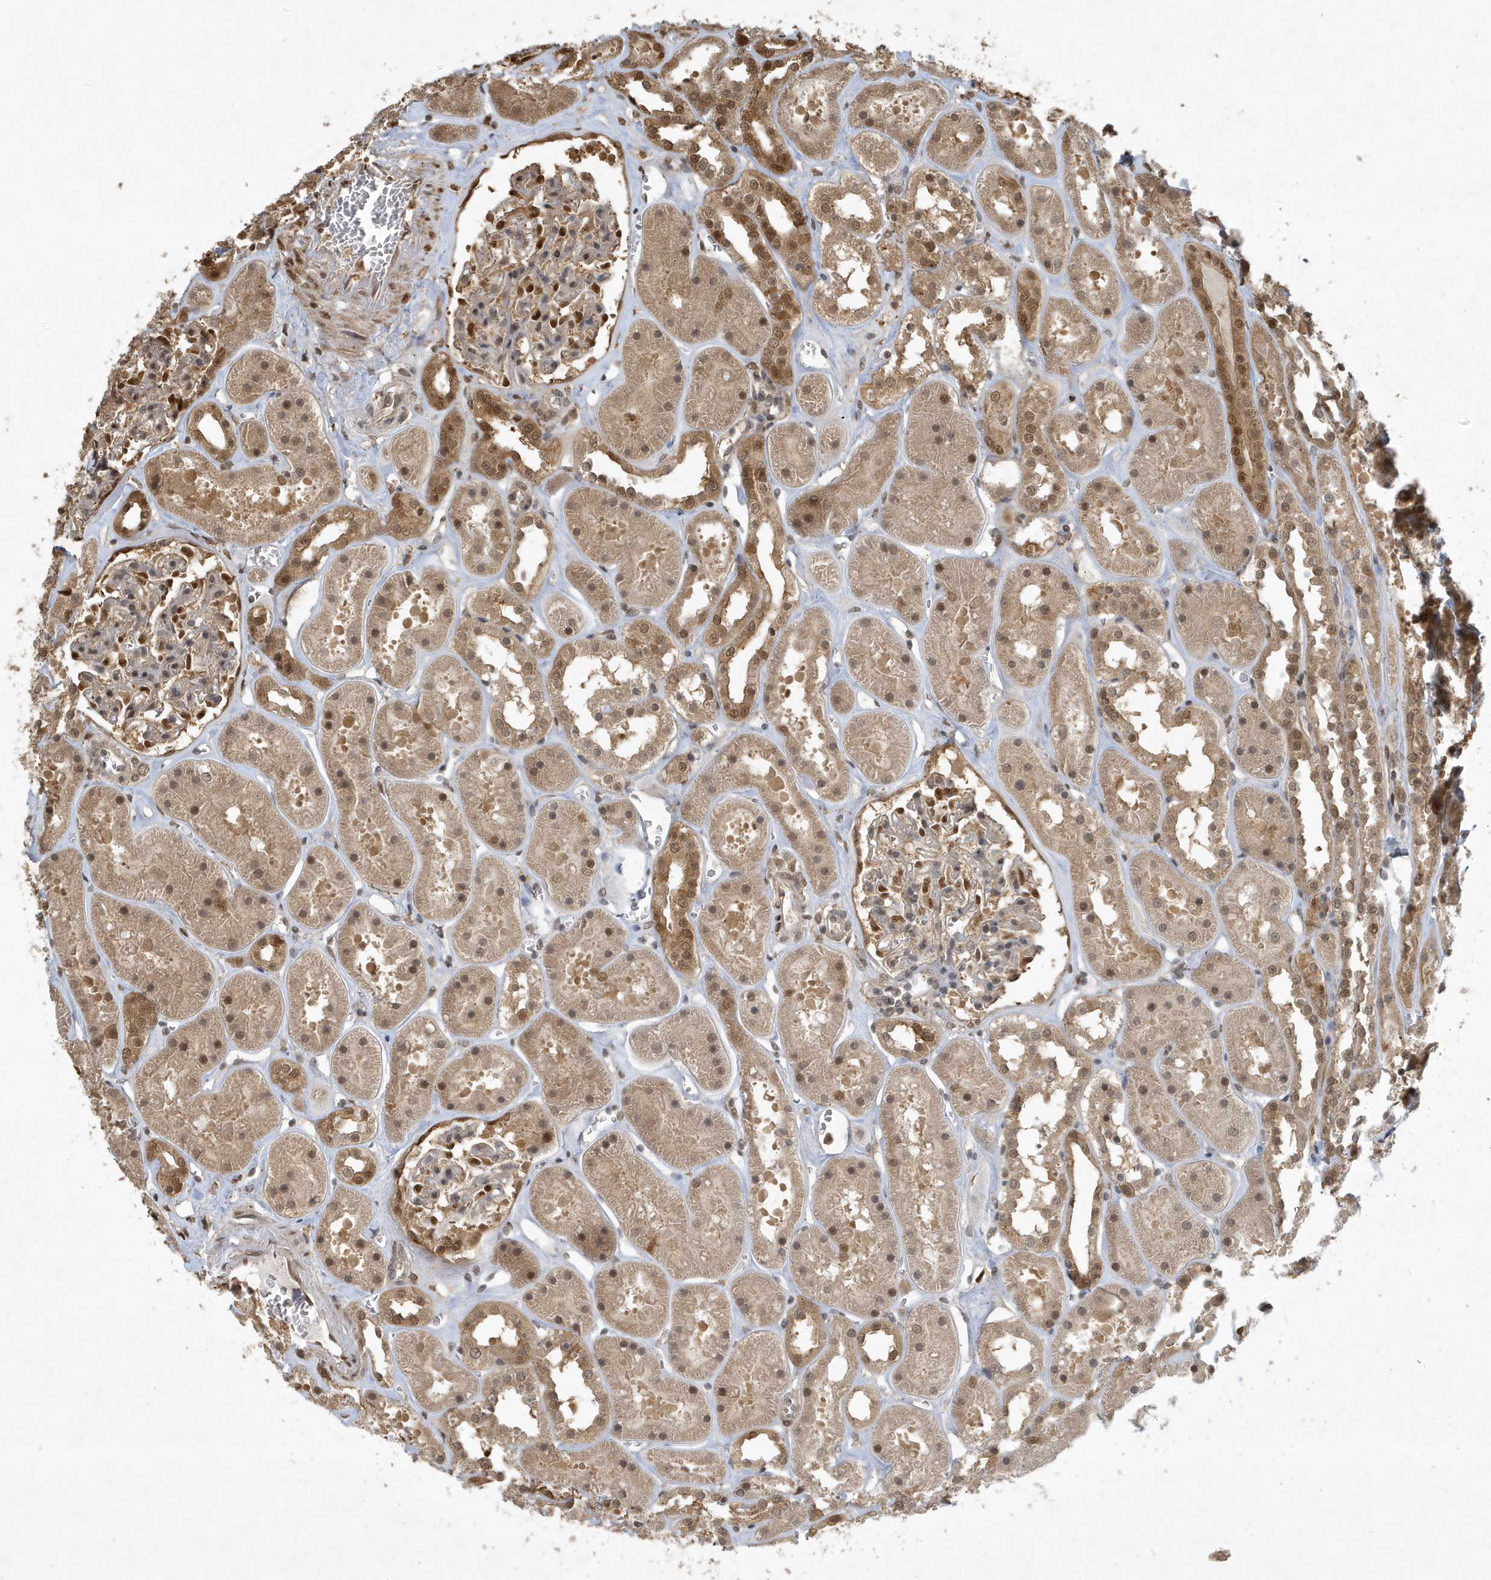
{"staining": {"intensity": "moderate", "quantity": "<25%", "location": "nuclear"}, "tissue": "kidney", "cell_type": "Cells in glomeruli", "image_type": "normal", "snomed": [{"axis": "morphology", "description": "Normal tissue, NOS"}, {"axis": "topography", "description": "Kidney"}], "caption": "Protein staining by immunohistochemistry (IHC) exhibits moderate nuclear positivity in approximately <25% of cells in glomeruli in normal kidney.", "gene": "HSPA1A", "patient": {"sex": "female", "age": 41}}